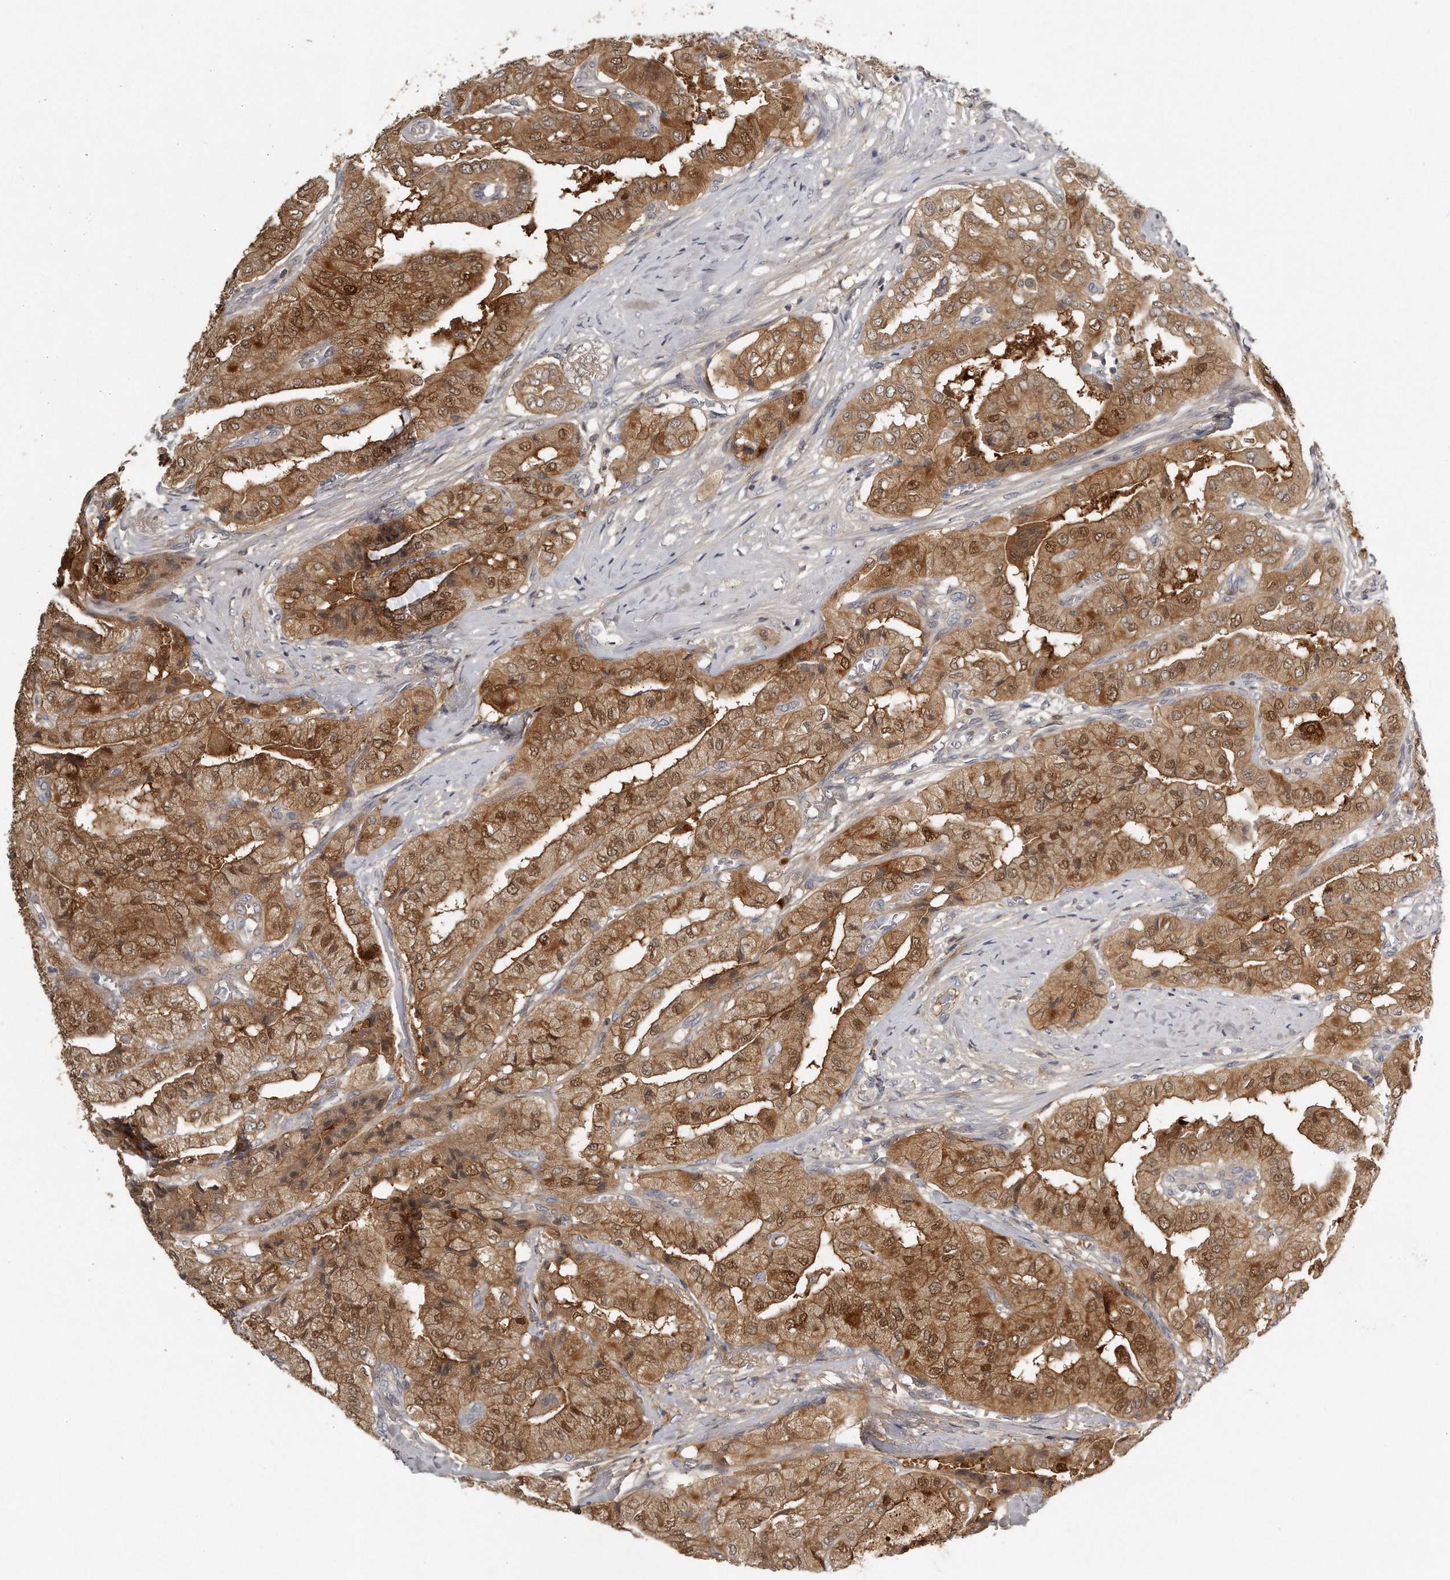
{"staining": {"intensity": "strong", "quantity": ">75%", "location": "cytoplasmic/membranous,nuclear"}, "tissue": "thyroid cancer", "cell_type": "Tumor cells", "image_type": "cancer", "snomed": [{"axis": "morphology", "description": "Papillary adenocarcinoma, NOS"}, {"axis": "topography", "description": "Thyroid gland"}], "caption": "High-magnification brightfield microscopy of thyroid cancer stained with DAB (3,3'-diaminobenzidine) (brown) and counterstained with hematoxylin (blue). tumor cells exhibit strong cytoplasmic/membranous and nuclear expression is present in approximately>75% of cells.", "gene": "GGCT", "patient": {"sex": "female", "age": 59}}